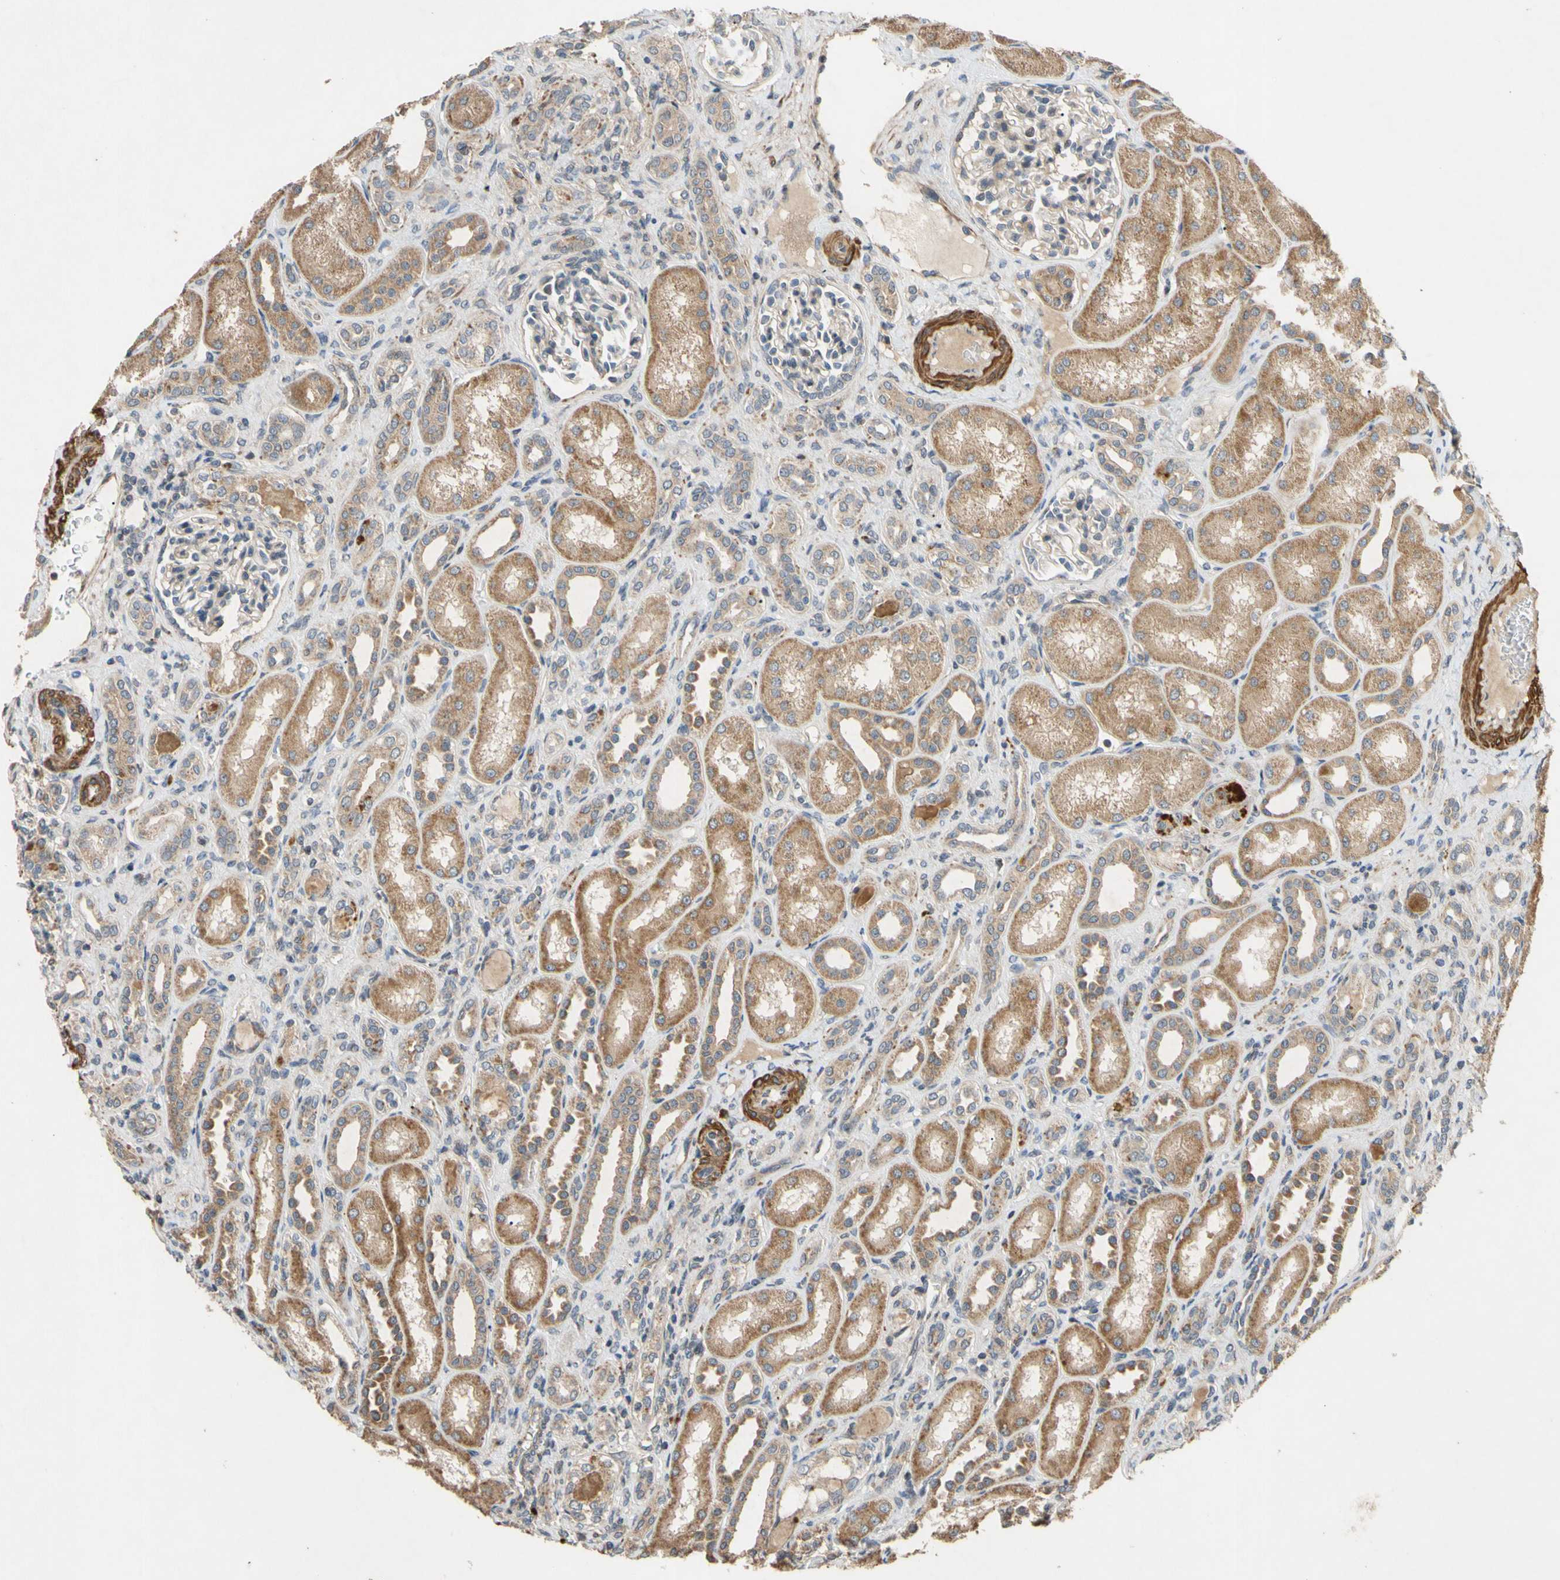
{"staining": {"intensity": "weak", "quantity": ">75%", "location": "cytoplasmic/membranous"}, "tissue": "kidney", "cell_type": "Cells in glomeruli", "image_type": "normal", "snomed": [{"axis": "morphology", "description": "Normal tissue, NOS"}, {"axis": "topography", "description": "Kidney"}], "caption": "The image shows staining of unremarkable kidney, revealing weak cytoplasmic/membranous protein staining (brown color) within cells in glomeruli. (DAB IHC, brown staining for protein, blue staining for nuclei).", "gene": "PARD6A", "patient": {"sex": "male", "age": 7}}